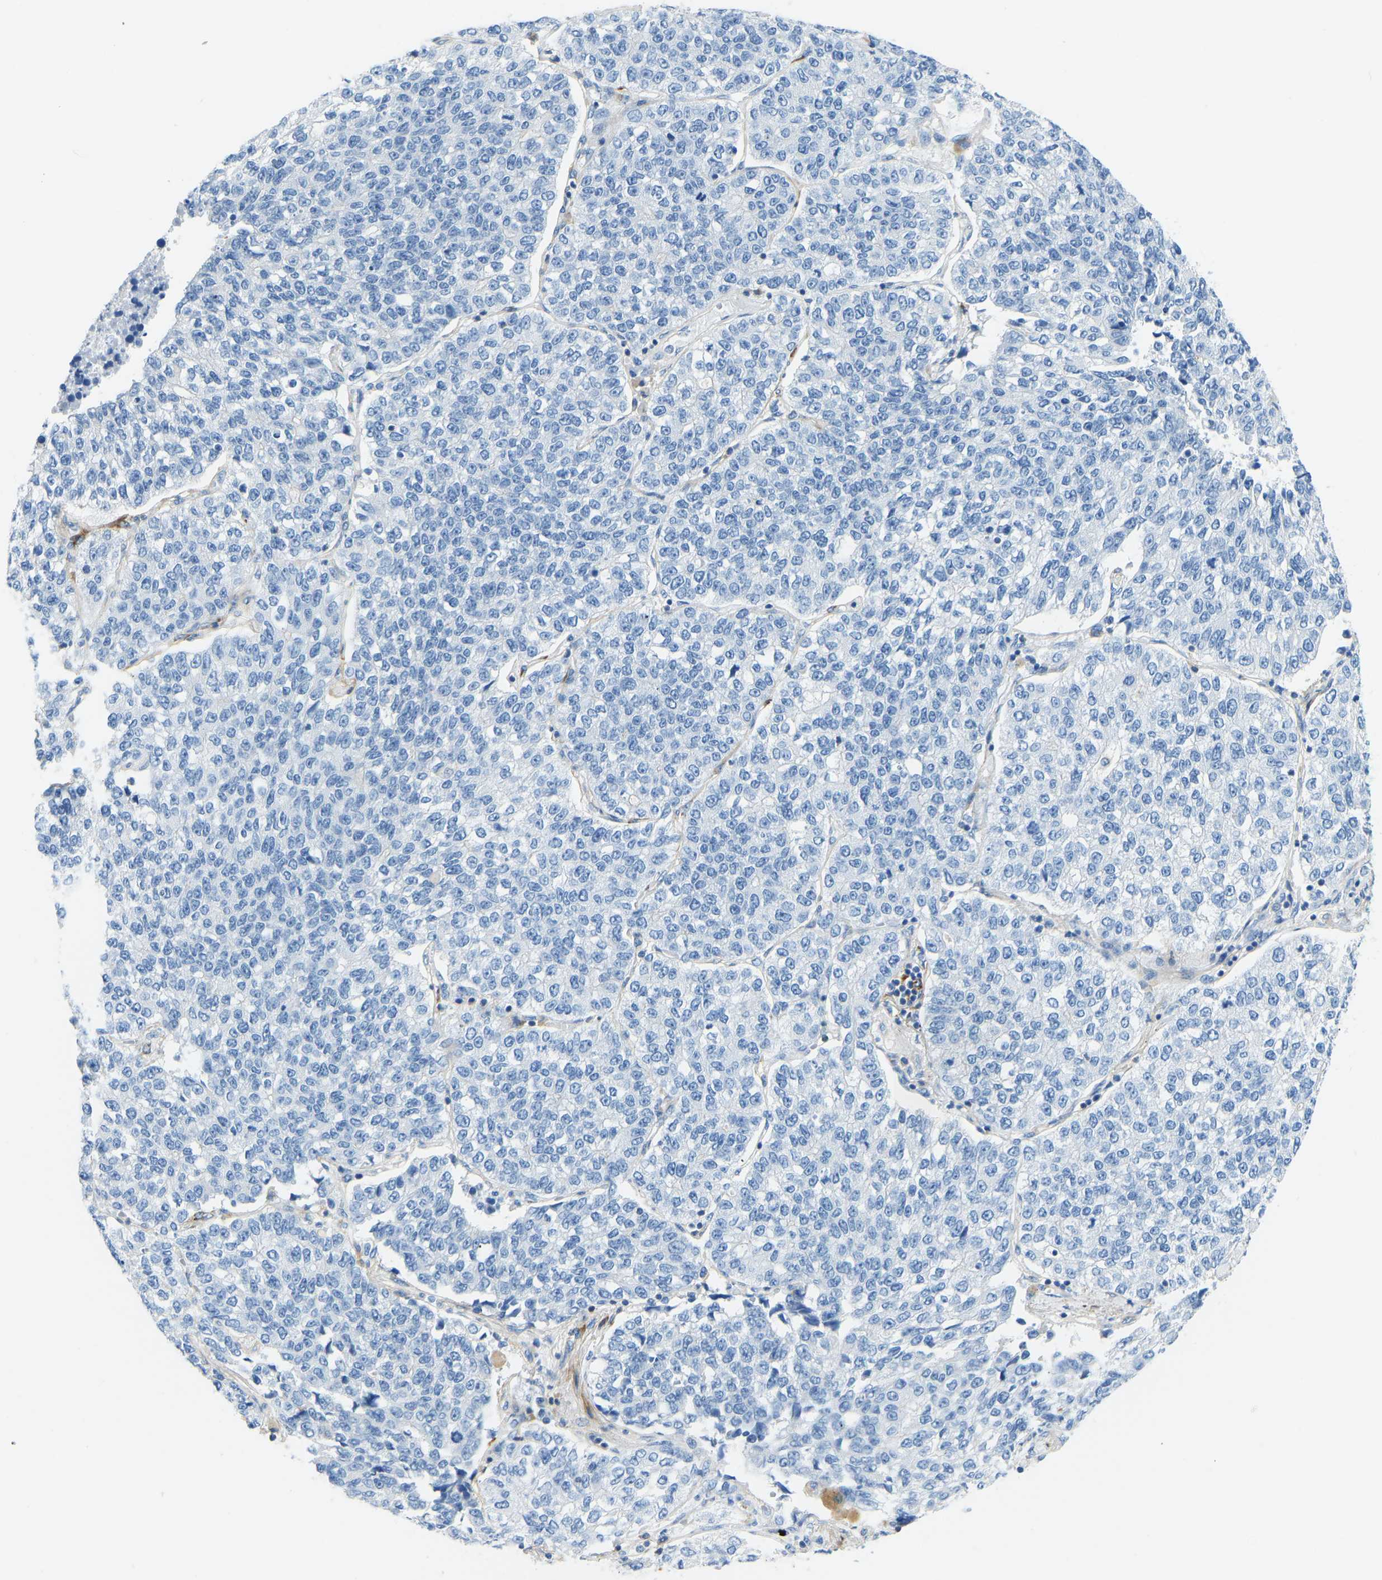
{"staining": {"intensity": "negative", "quantity": "none", "location": "none"}, "tissue": "lung cancer", "cell_type": "Tumor cells", "image_type": "cancer", "snomed": [{"axis": "morphology", "description": "Adenocarcinoma, NOS"}, {"axis": "topography", "description": "Lung"}], "caption": "Immunohistochemistry (IHC) micrograph of lung cancer (adenocarcinoma) stained for a protein (brown), which displays no expression in tumor cells. (Brightfield microscopy of DAB immunohistochemistry at high magnification).", "gene": "COL15A1", "patient": {"sex": "male", "age": 49}}